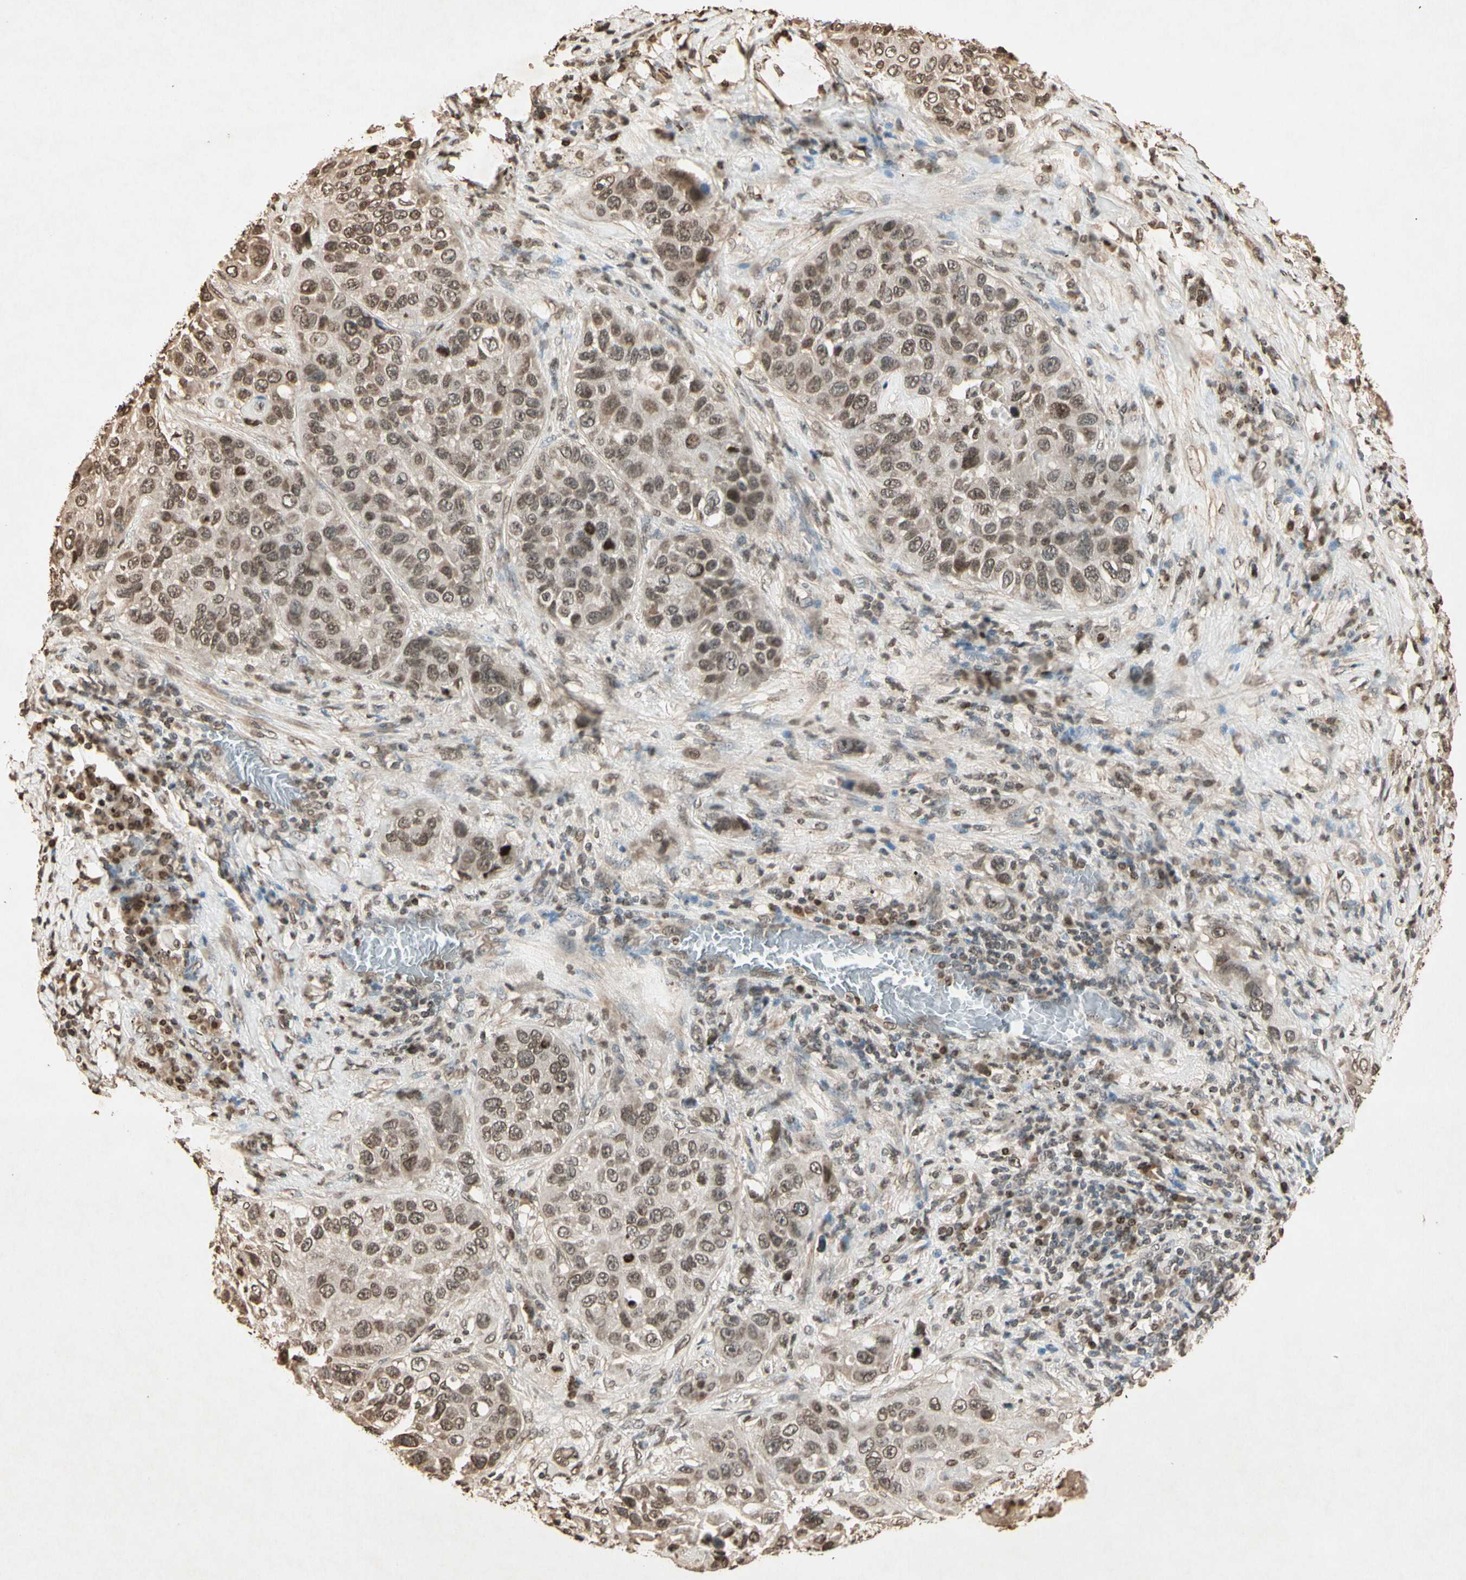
{"staining": {"intensity": "weak", "quantity": "25%-75%", "location": "cytoplasmic/membranous,nuclear"}, "tissue": "lung cancer", "cell_type": "Tumor cells", "image_type": "cancer", "snomed": [{"axis": "morphology", "description": "Squamous cell carcinoma, NOS"}, {"axis": "topography", "description": "Lung"}], "caption": "A low amount of weak cytoplasmic/membranous and nuclear expression is present in approximately 25%-75% of tumor cells in lung cancer (squamous cell carcinoma) tissue.", "gene": "TOP1", "patient": {"sex": "male", "age": 57}}